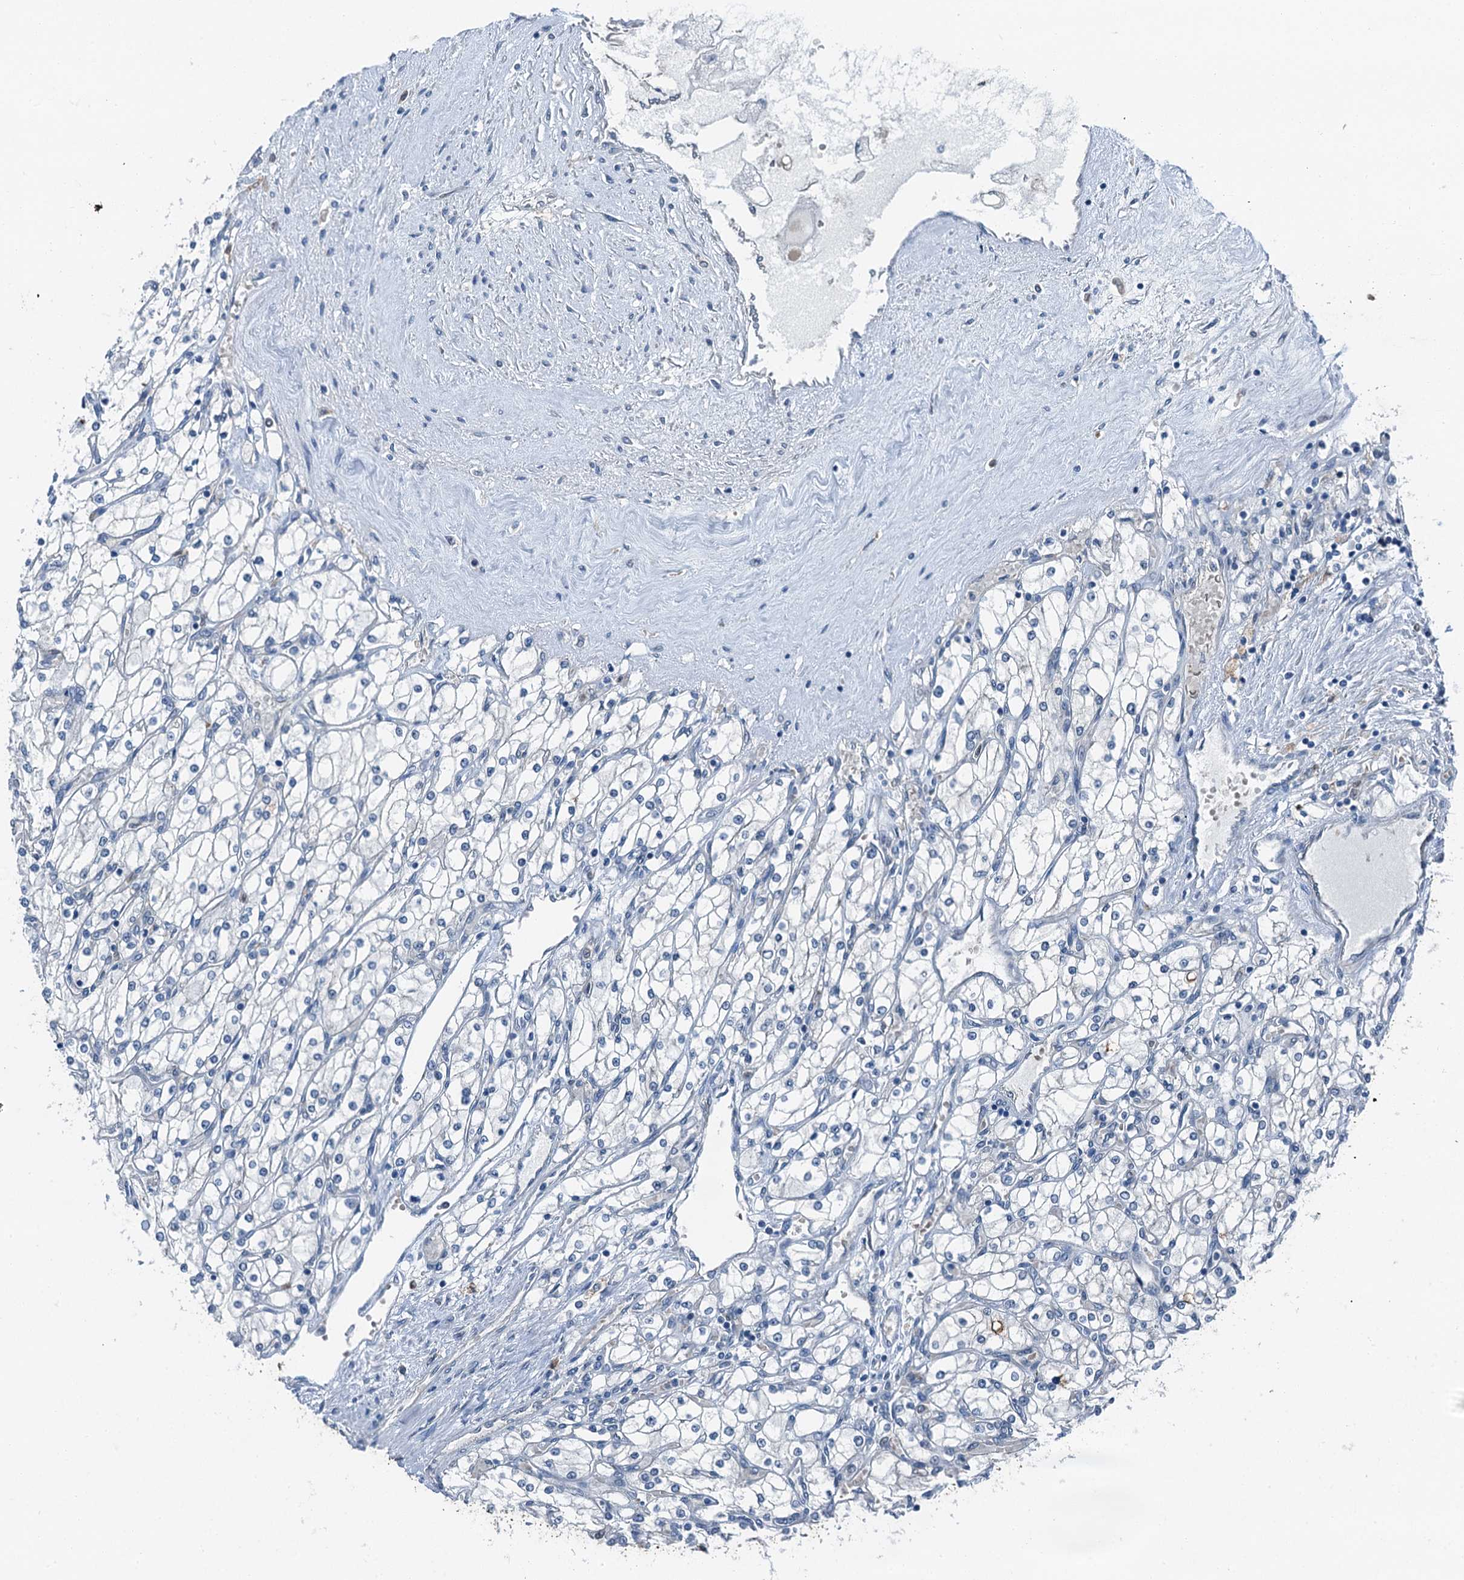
{"staining": {"intensity": "negative", "quantity": "none", "location": "none"}, "tissue": "renal cancer", "cell_type": "Tumor cells", "image_type": "cancer", "snomed": [{"axis": "morphology", "description": "Adenocarcinoma, NOS"}, {"axis": "topography", "description": "Kidney"}], "caption": "Immunohistochemistry (IHC) image of neoplastic tissue: human renal cancer stained with DAB (3,3'-diaminobenzidine) displays no significant protein staining in tumor cells. Brightfield microscopy of immunohistochemistry stained with DAB (brown) and hematoxylin (blue), captured at high magnification.", "gene": "RNH1", "patient": {"sex": "male", "age": 80}}